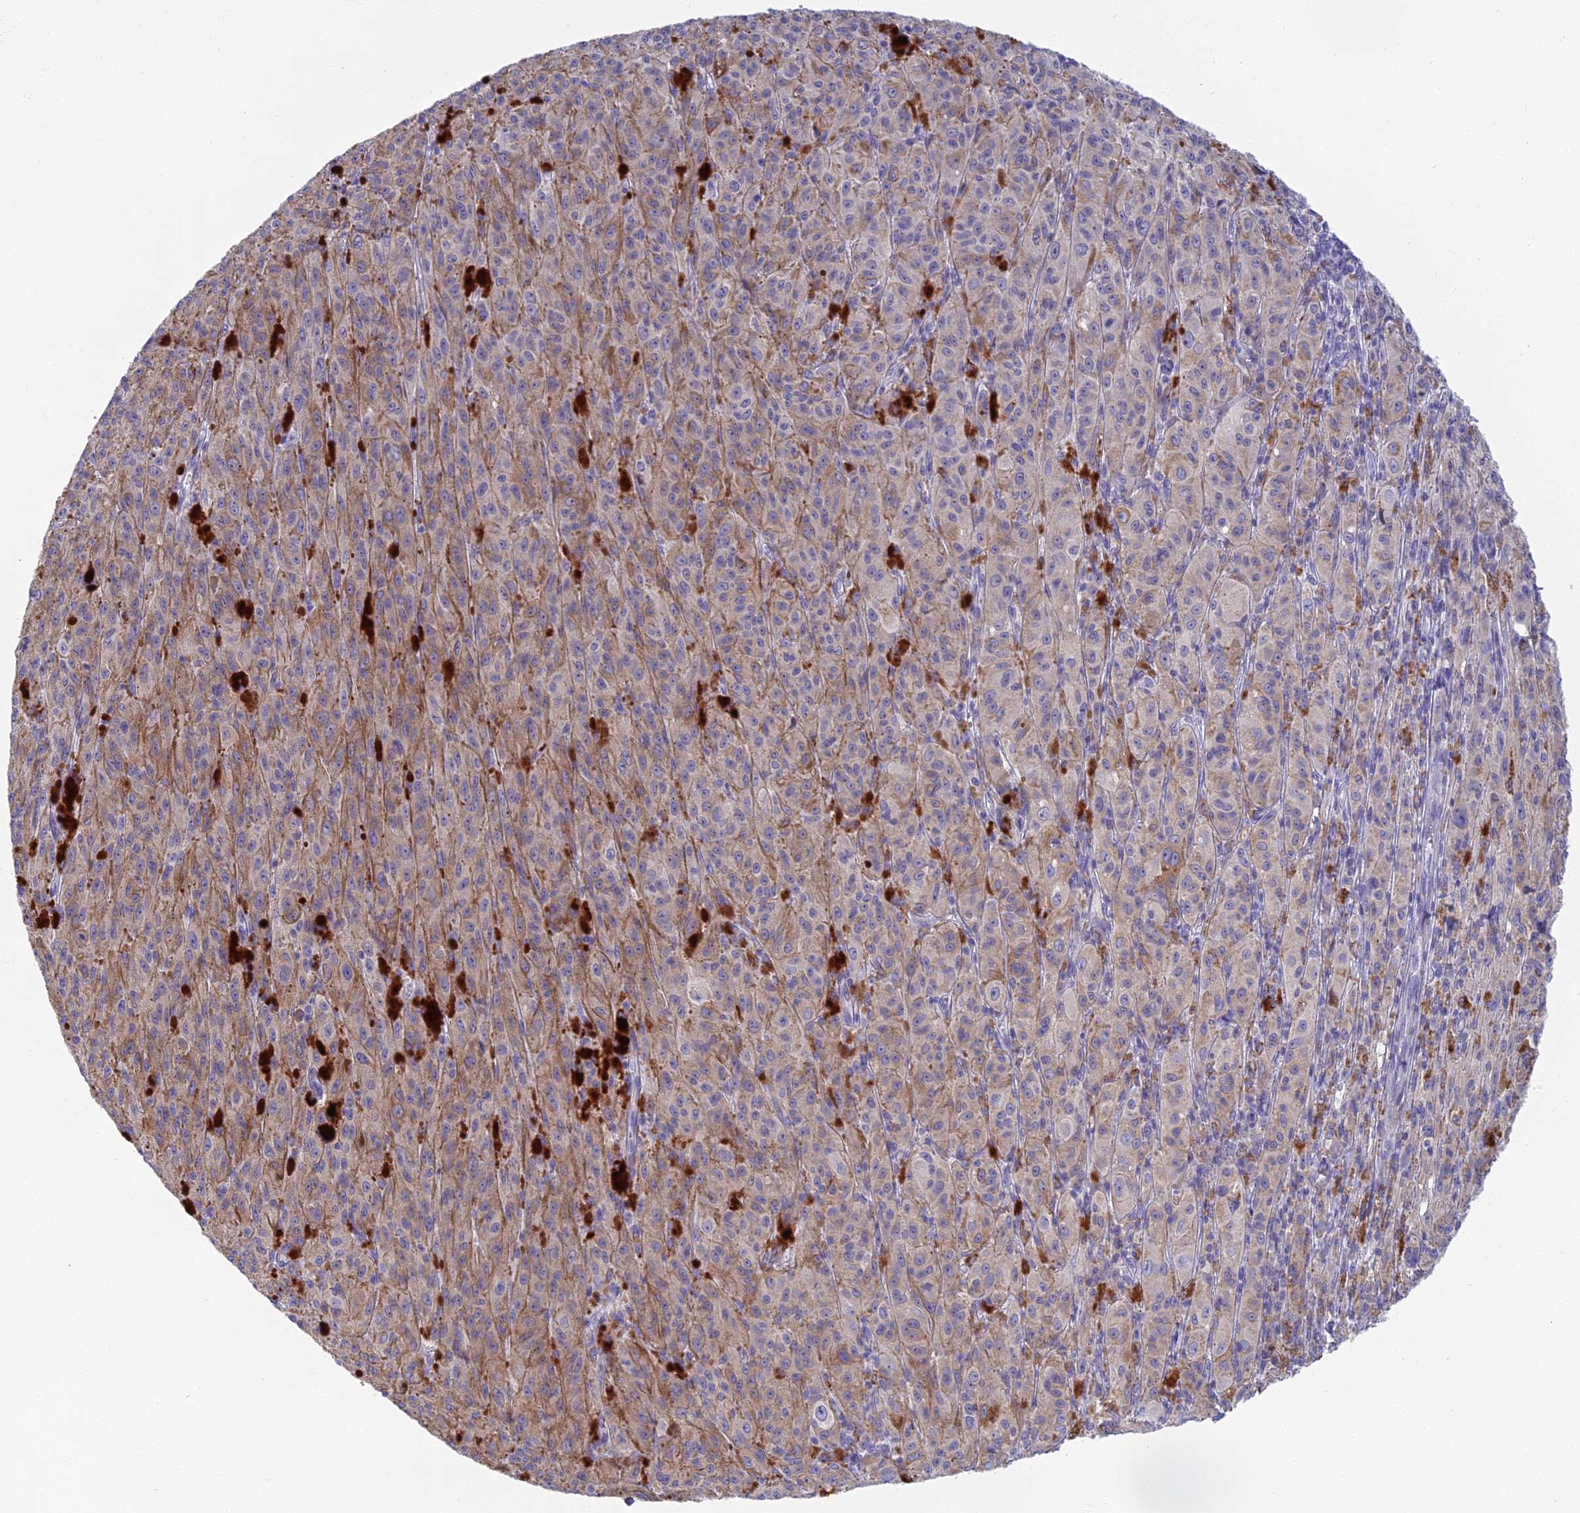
{"staining": {"intensity": "weak", "quantity": "<25%", "location": "cytoplasmic/membranous"}, "tissue": "melanoma", "cell_type": "Tumor cells", "image_type": "cancer", "snomed": [{"axis": "morphology", "description": "Malignant melanoma, NOS"}, {"axis": "topography", "description": "Skin"}], "caption": "There is no significant staining in tumor cells of melanoma. (Stains: DAB IHC with hematoxylin counter stain, Microscopy: brightfield microscopy at high magnification).", "gene": "SEMA7A", "patient": {"sex": "female", "age": 52}}